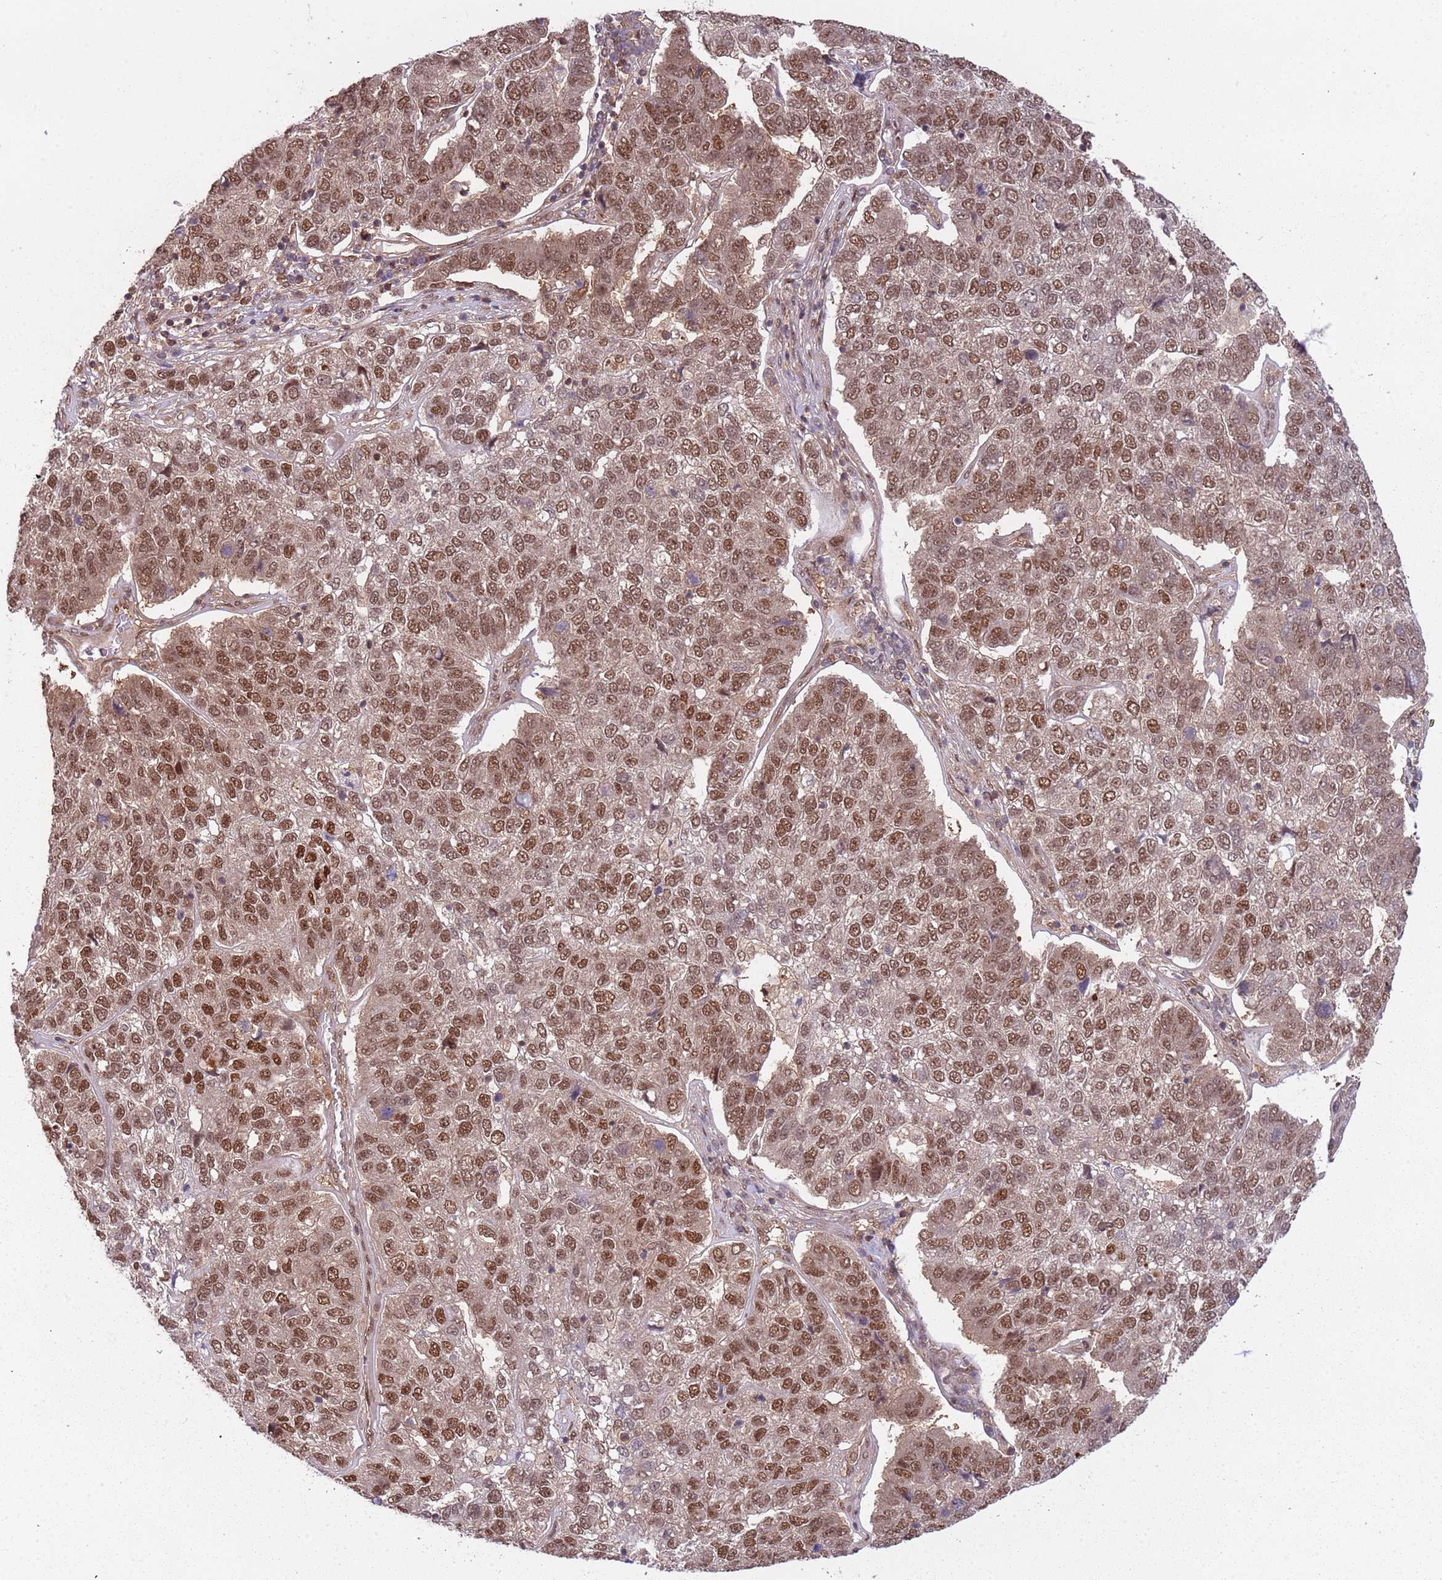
{"staining": {"intensity": "moderate", "quantity": ">75%", "location": "nuclear"}, "tissue": "pancreatic cancer", "cell_type": "Tumor cells", "image_type": "cancer", "snomed": [{"axis": "morphology", "description": "Adenocarcinoma, NOS"}, {"axis": "topography", "description": "Pancreas"}], "caption": "Protein staining of pancreatic adenocarcinoma tissue shows moderate nuclear positivity in about >75% of tumor cells.", "gene": "PGLS", "patient": {"sex": "female", "age": 61}}